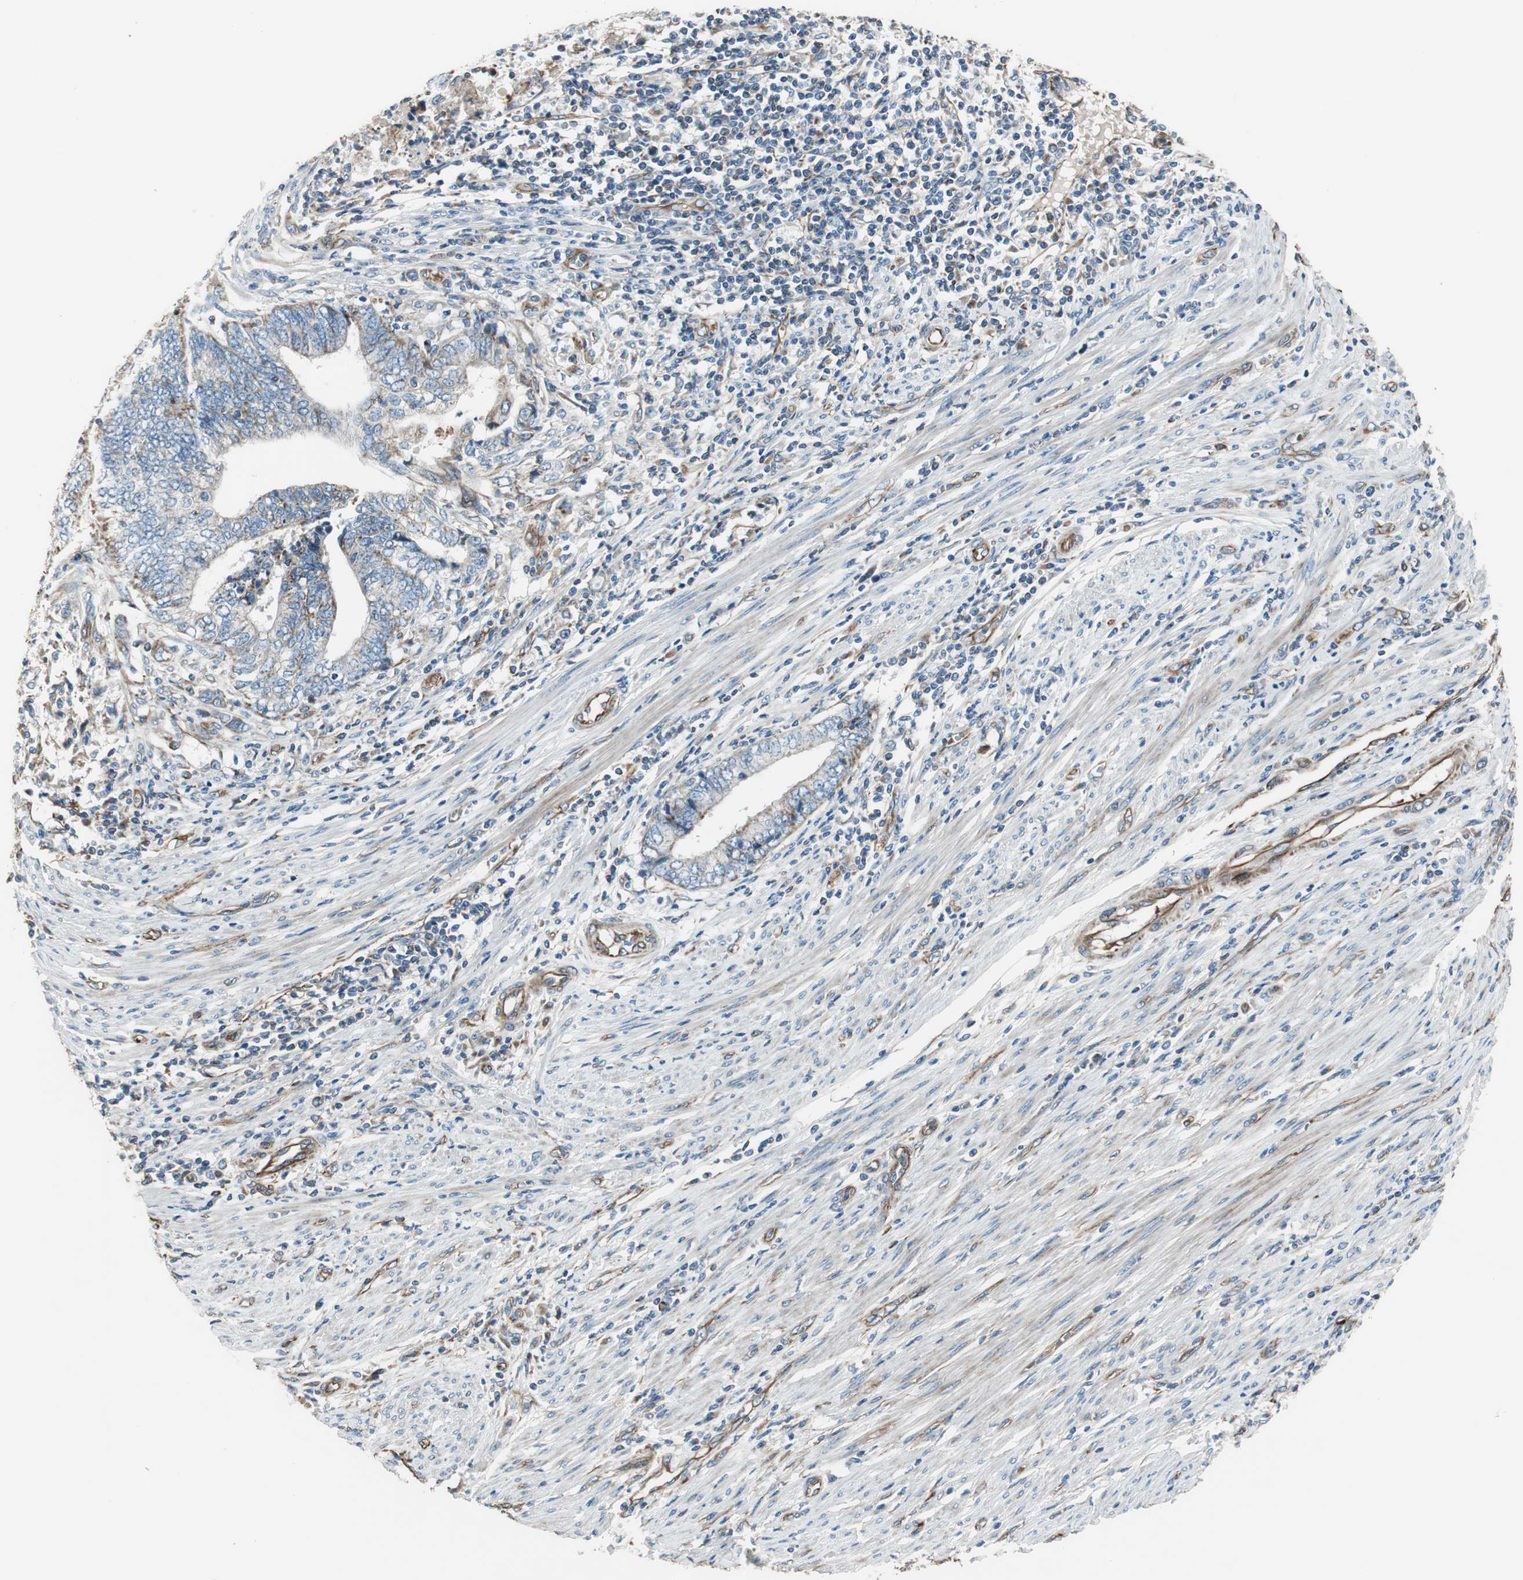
{"staining": {"intensity": "weak", "quantity": "25%-75%", "location": "cytoplasmic/membranous"}, "tissue": "endometrial cancer", "cell_type": "Tumor cells", "image_type": "cancer", "snomed": [{"axis": "morphology", "description": "Adenocarcinoma, NOS"}, {"axis": "topography", "description": "Uterus"}, {"axis": "topography", "description": "Endometrium"}], "caption": "Immunohistochemical staining of endometrial cancer demonstrates low levels of weak cytoplasmic/membranous expression in approximately 25%-75% of tumor cells.", "gene": "SRCIN1", "patient": {"sex": "female", "age": 70}}